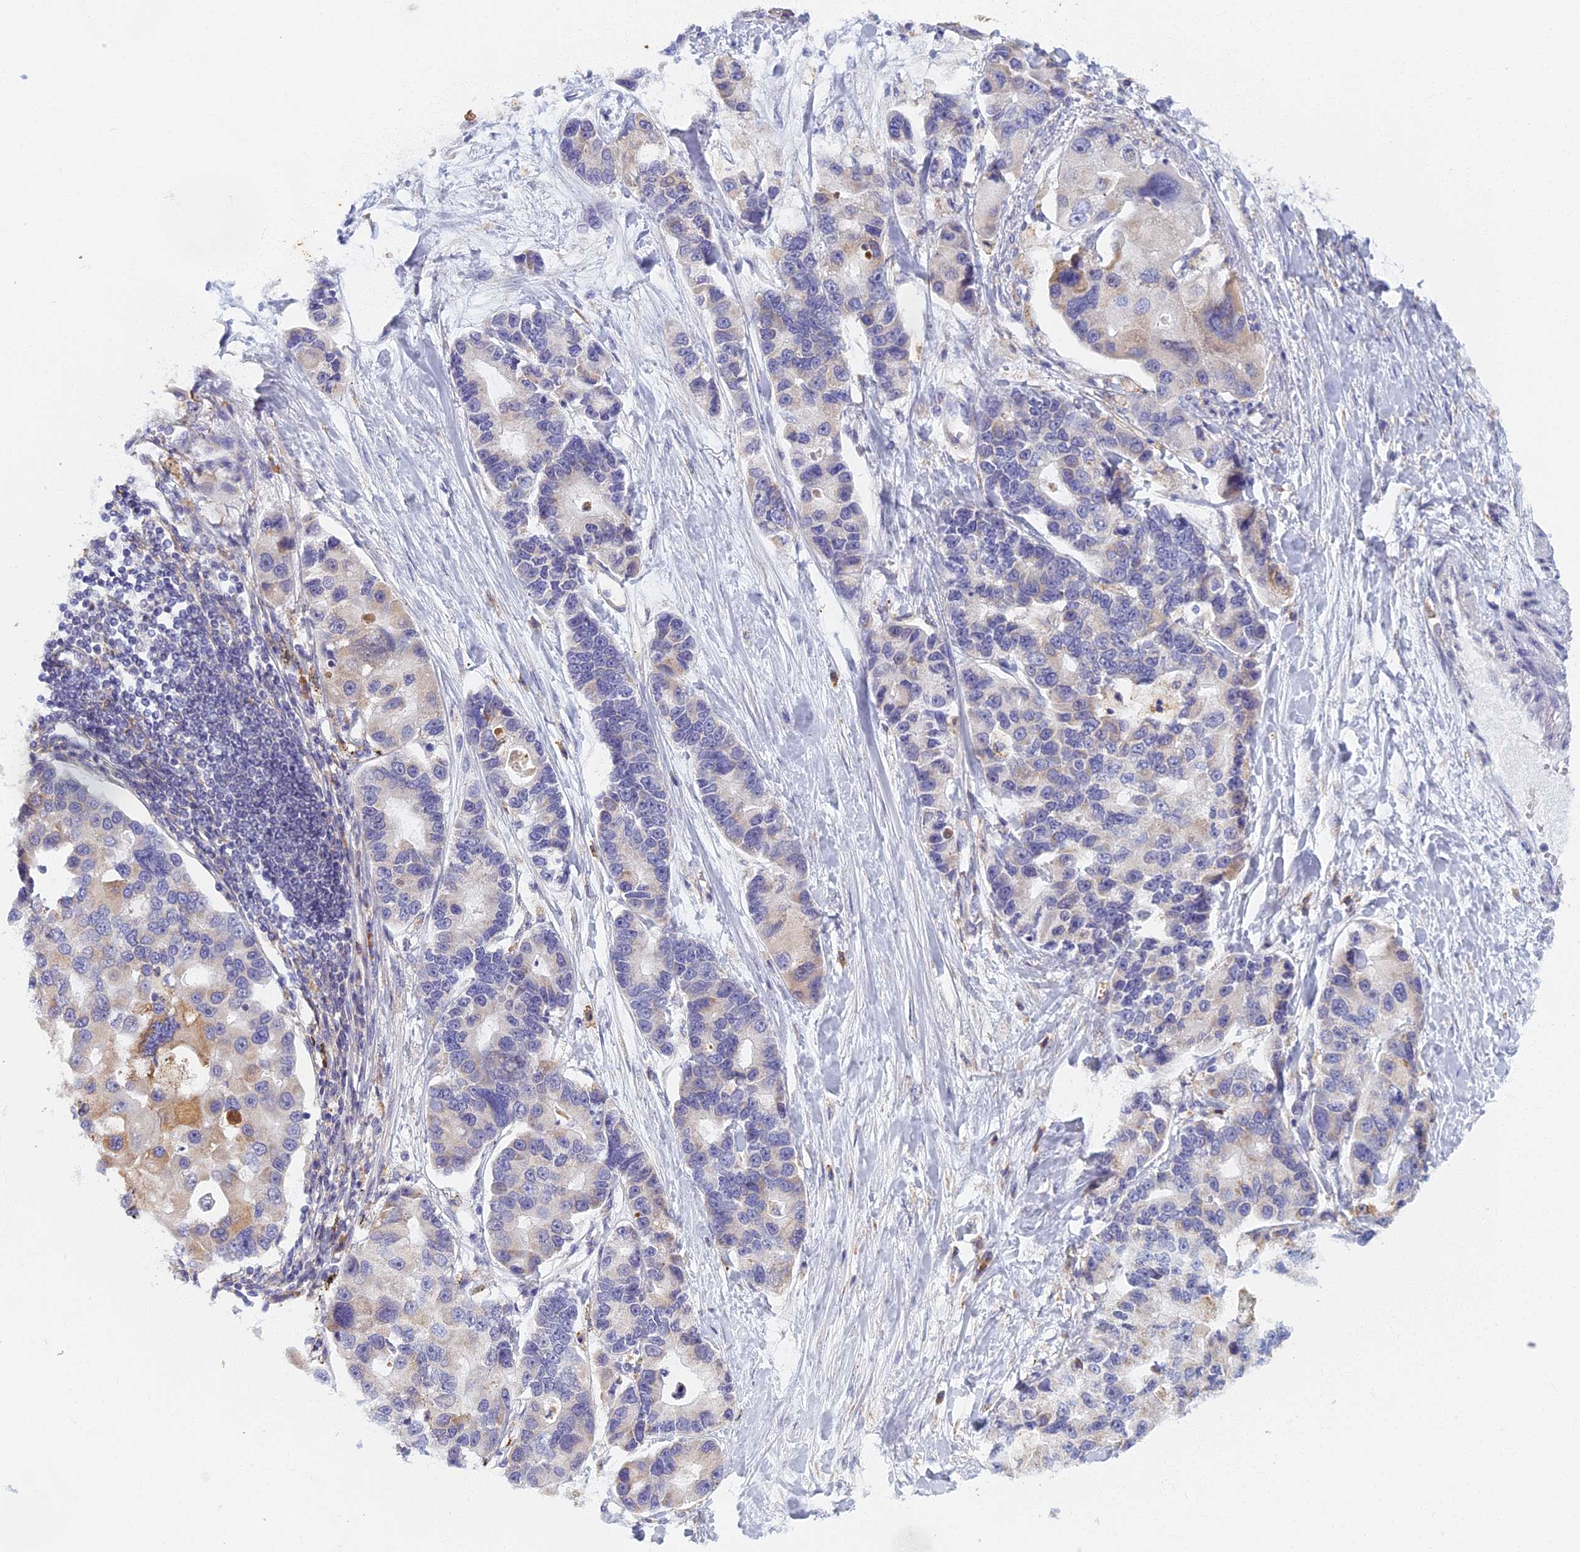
{"staining": {"intensity": "moderate", "quantity": "<25%", "location": "cytoplasmic/membranous"}, "tissue": "lung cancer", "cell_type": "Tumor cells", "image_type": "cancer", "snomed": [{"axis": "morphology", "description": "Adenocarcinoma, NOS"}, {"axis": "topography", "description": "Lung"}], "caption": "Lung cancer (adenocarcinoma) stained with immunohistochemistry (IHC) exhibits moderate cytoplasmic/membranous positivity in approximately <25% of tumor cells. (IHC, brightfield microscopy, high magnification).", "gene": "DDX51", "patient": {"sex": "female", "age": 54}}